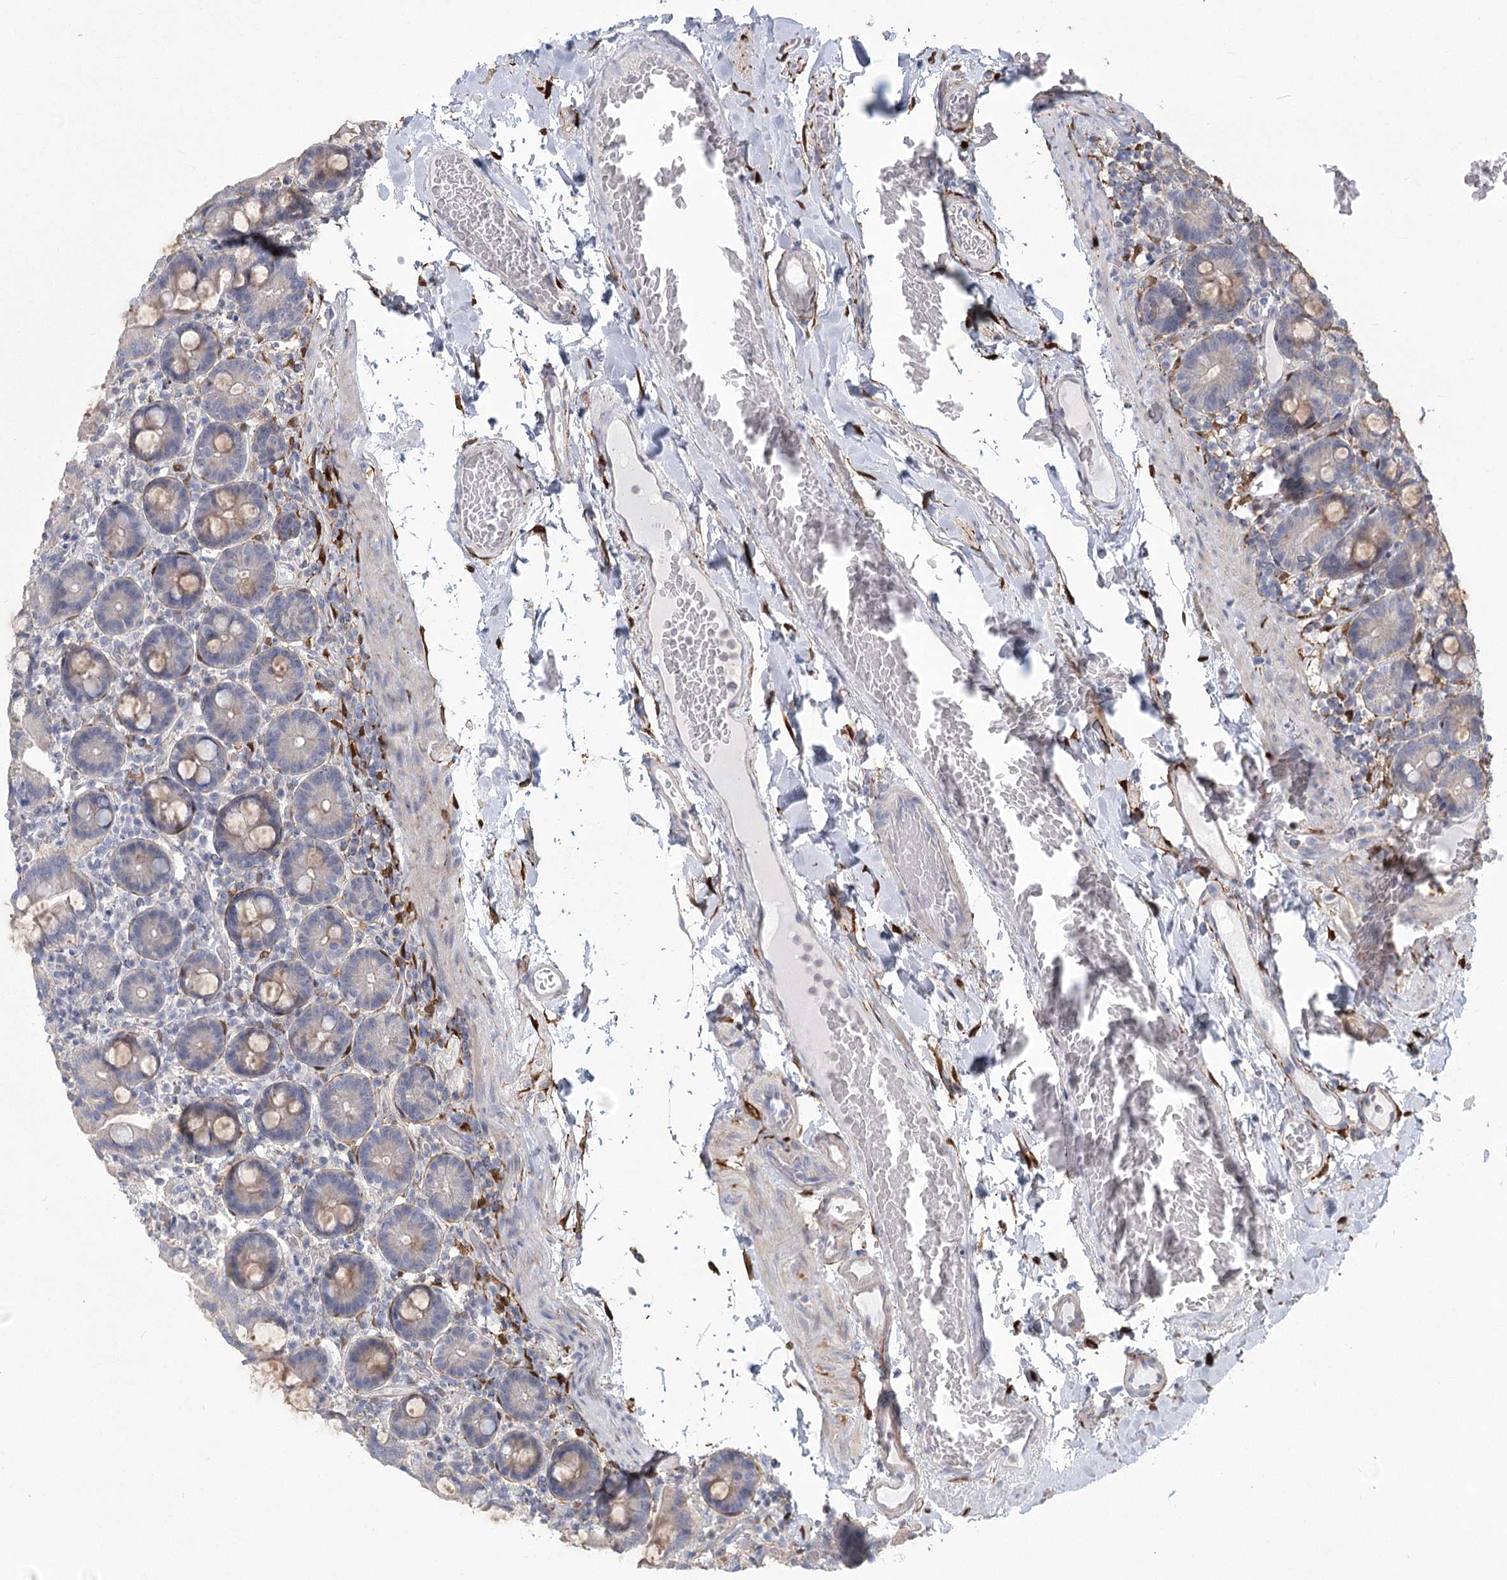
{"staining": {"intensity": "weak", "quantity": "25%-75%", "location": "cytoplasmic/membranous"}, "tissue": "duodenum", "cell_type": "Glandular cells", "image_type": "normal", "snomed": [{"axis": "morphology", "description": "Normal tissue, NOS"}, {"axis": "topography", "description": "Duodenum"}], "caption": "Duodenum stained with a brown dye displays weak cytoplasmic/membranous positive staining in approximately 25%-75% of glandular cells.", "gene": "CNTLN", "patient": {"sex": "male", "age": 55}}